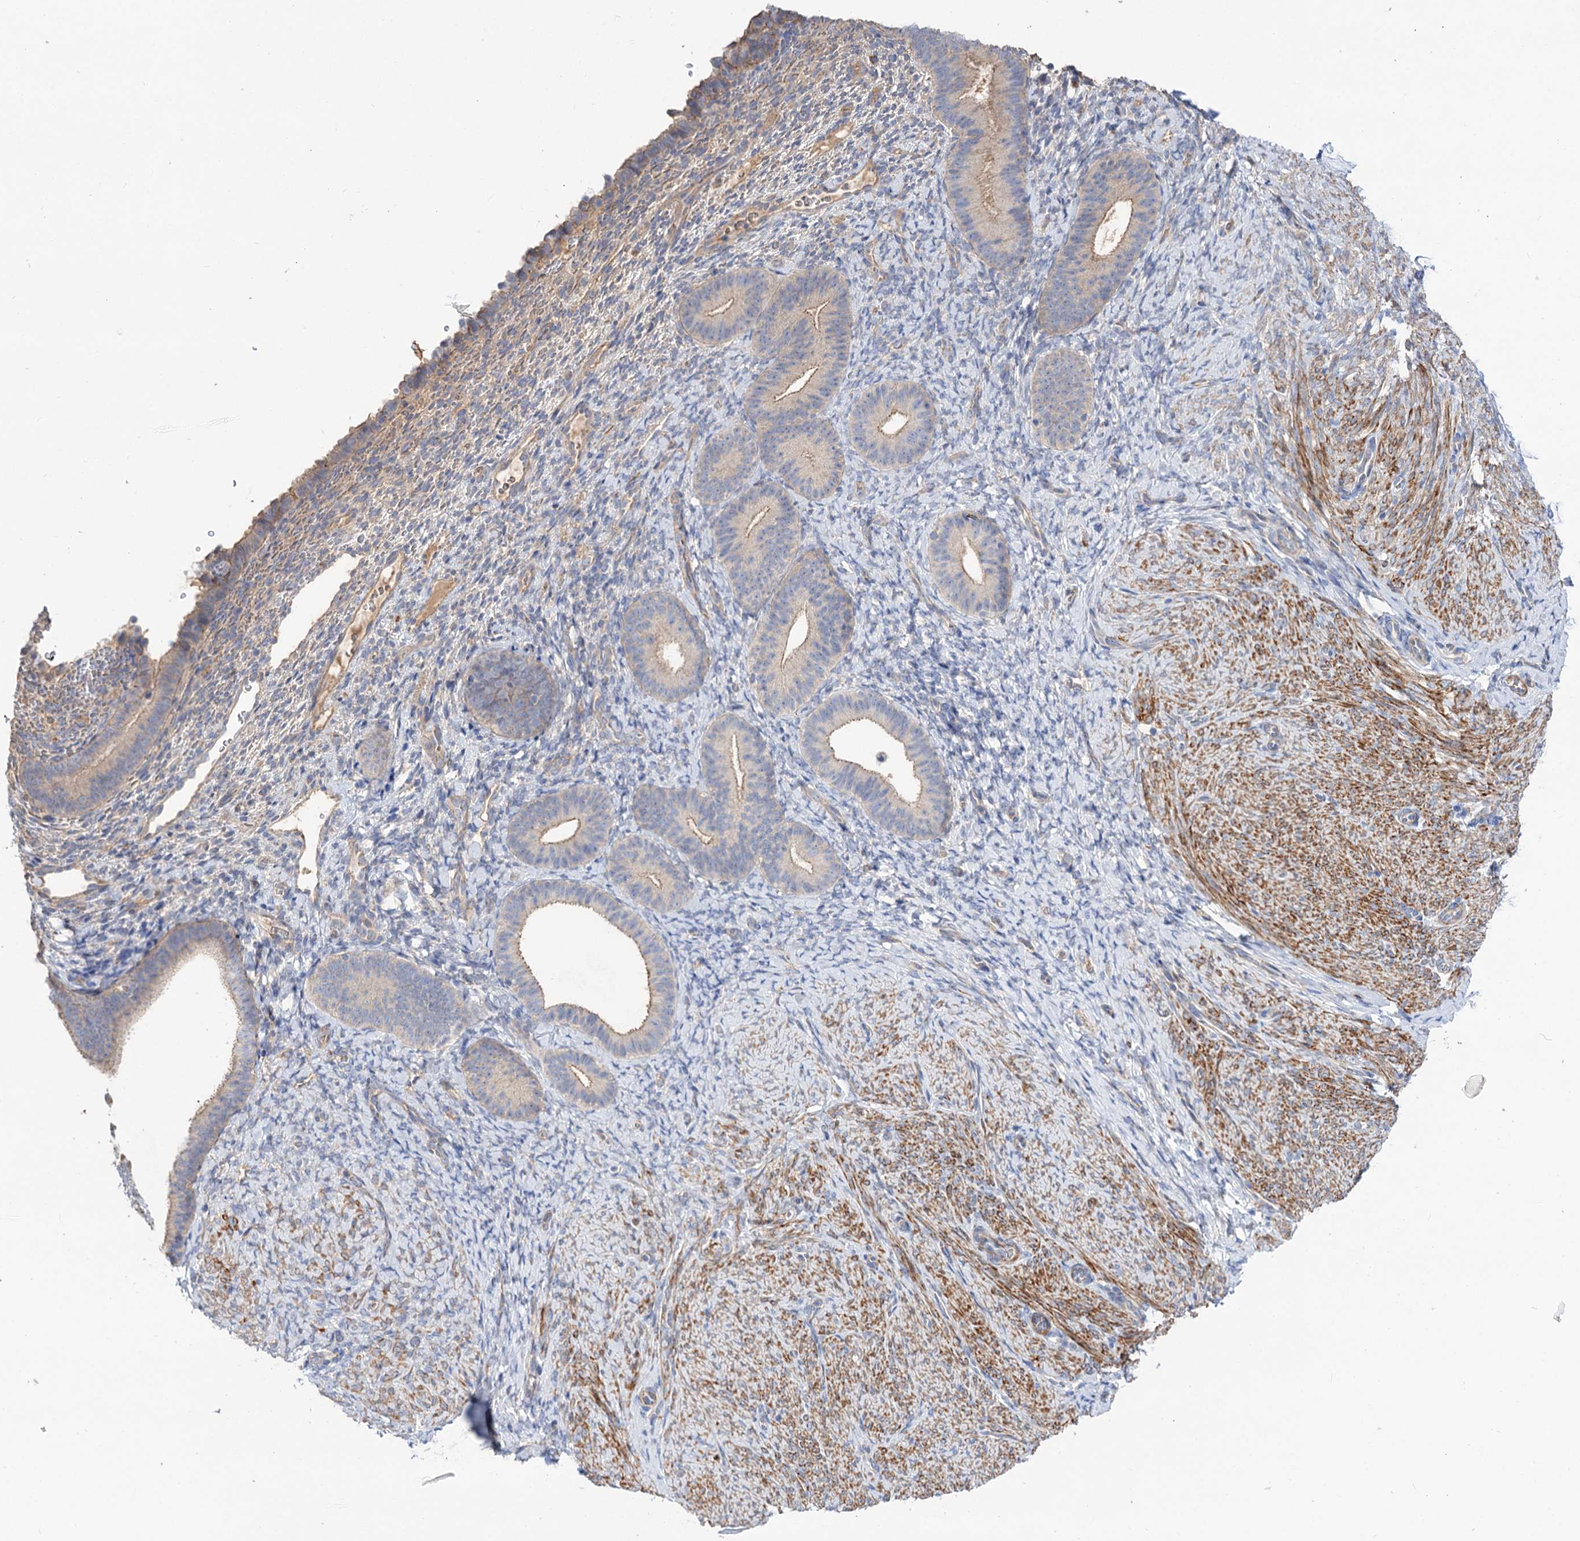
{"staining": {"intensity": "negative", "quantity": "none", "location": "none"}, "tissue": "endometrium", "cell_type": "Cells in endometrial stroma", "image_type": "normal", "snomed": [{"axis": "morphology", "description": "Normal tissue, NOS"}, {"axis": "topography", "description": "Endometrium"}], "caption": "The image shows no staining of cells in endometrial stroma in normal endometrium.", "gene": "NUDCD2", "patient": {"sex": "female", "age": 65}}